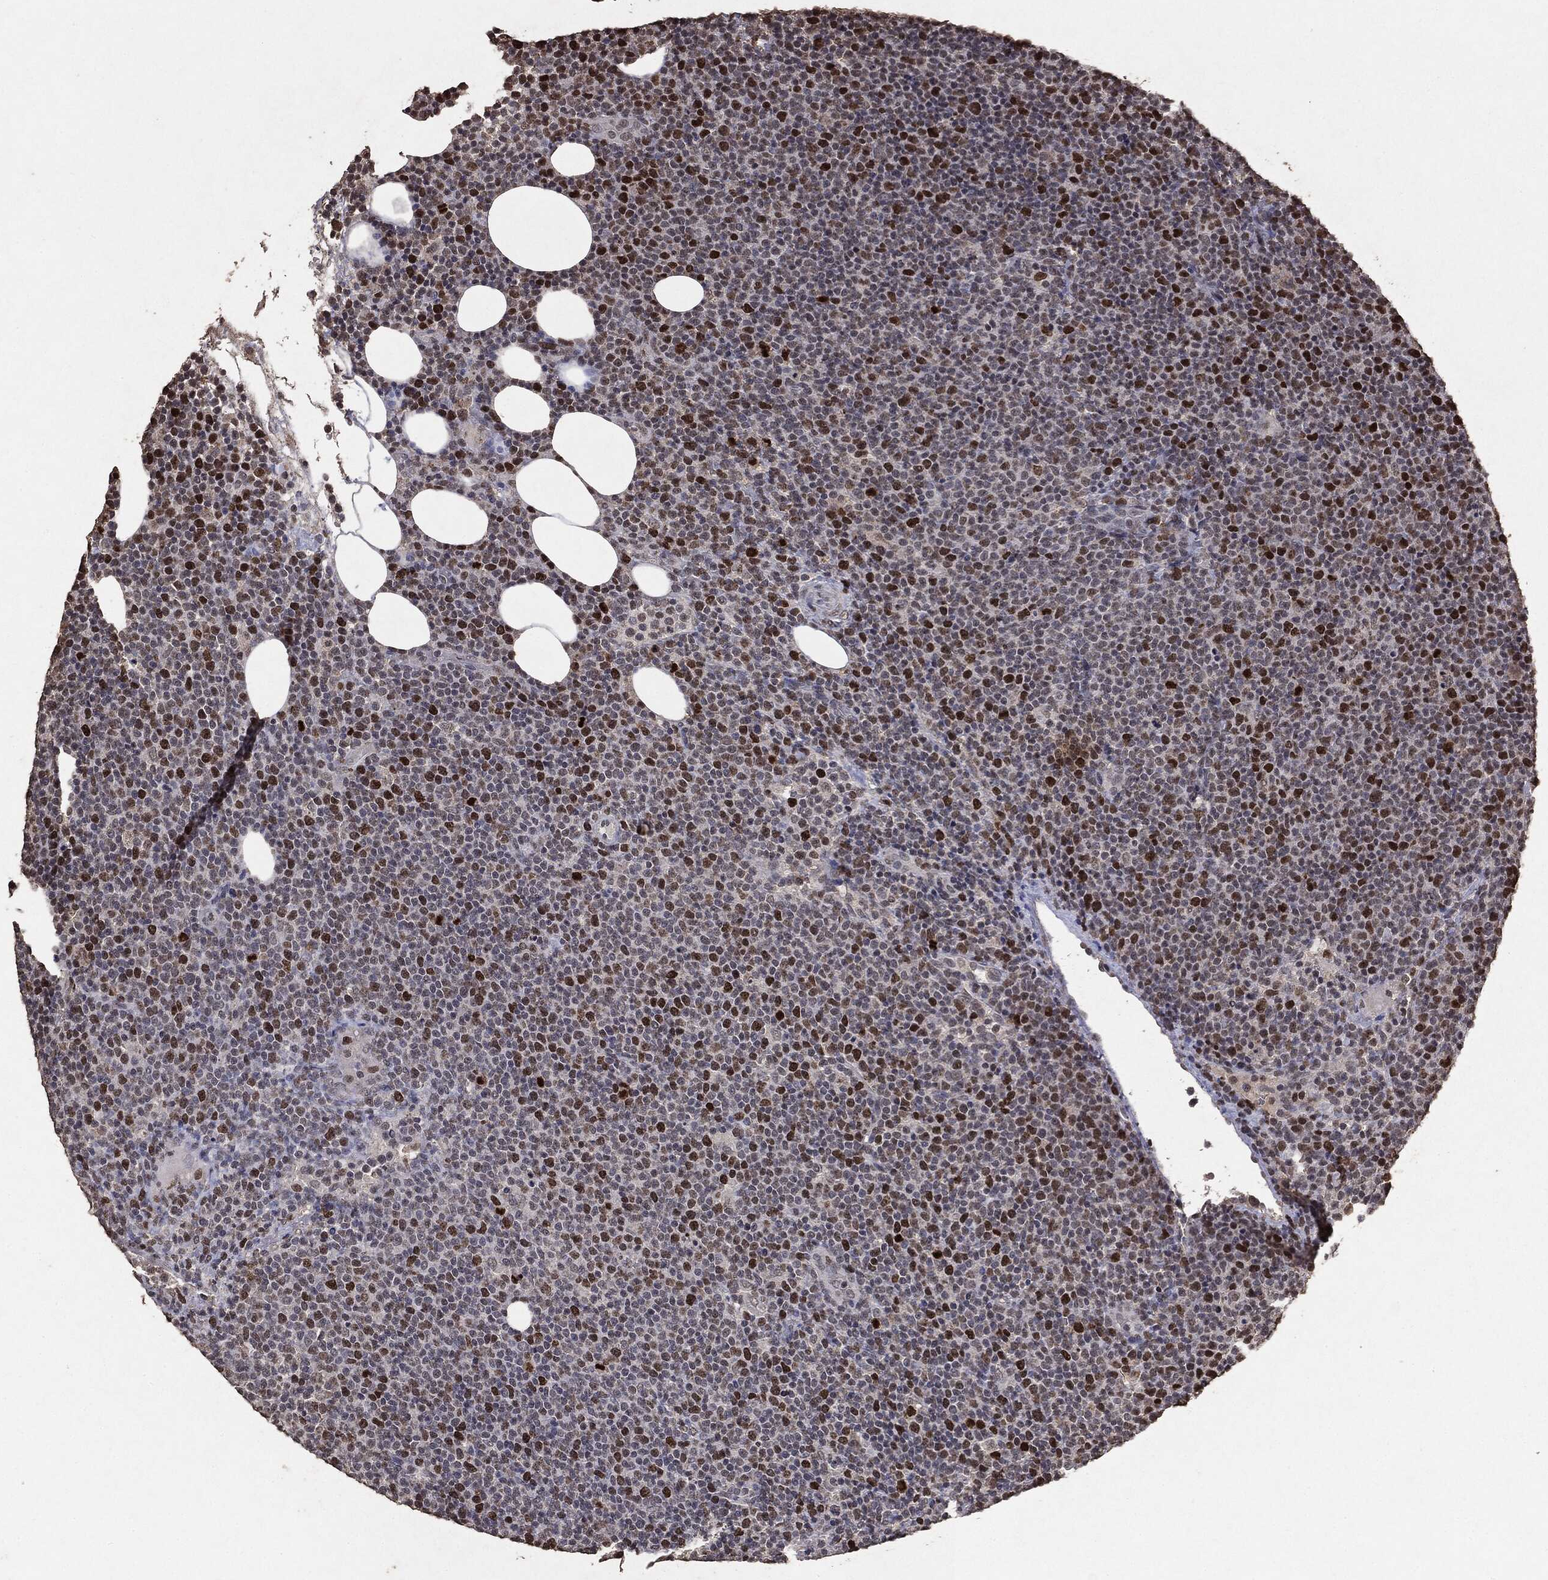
{"staining": {"intensity": "strong", "quantity": "<25%", "location": "nuclear"}, "tissue": "lymphoma", "cell_type": "Tumor cells", "image_type": "cancer", "snomed": [{"axis": "morphology", "description": "Malignant lymphoma, non-Hodgkin's type, High grade"}, {"axis": "topography", "description": "Lymph node"}], "caption": "Human lymphoma stained with a brown dye exhibits strong nuclear positive expression in approximately <25% of tumor cells.", "gene": "RAD18", "patient": {"sex": "male", "age": 61}}